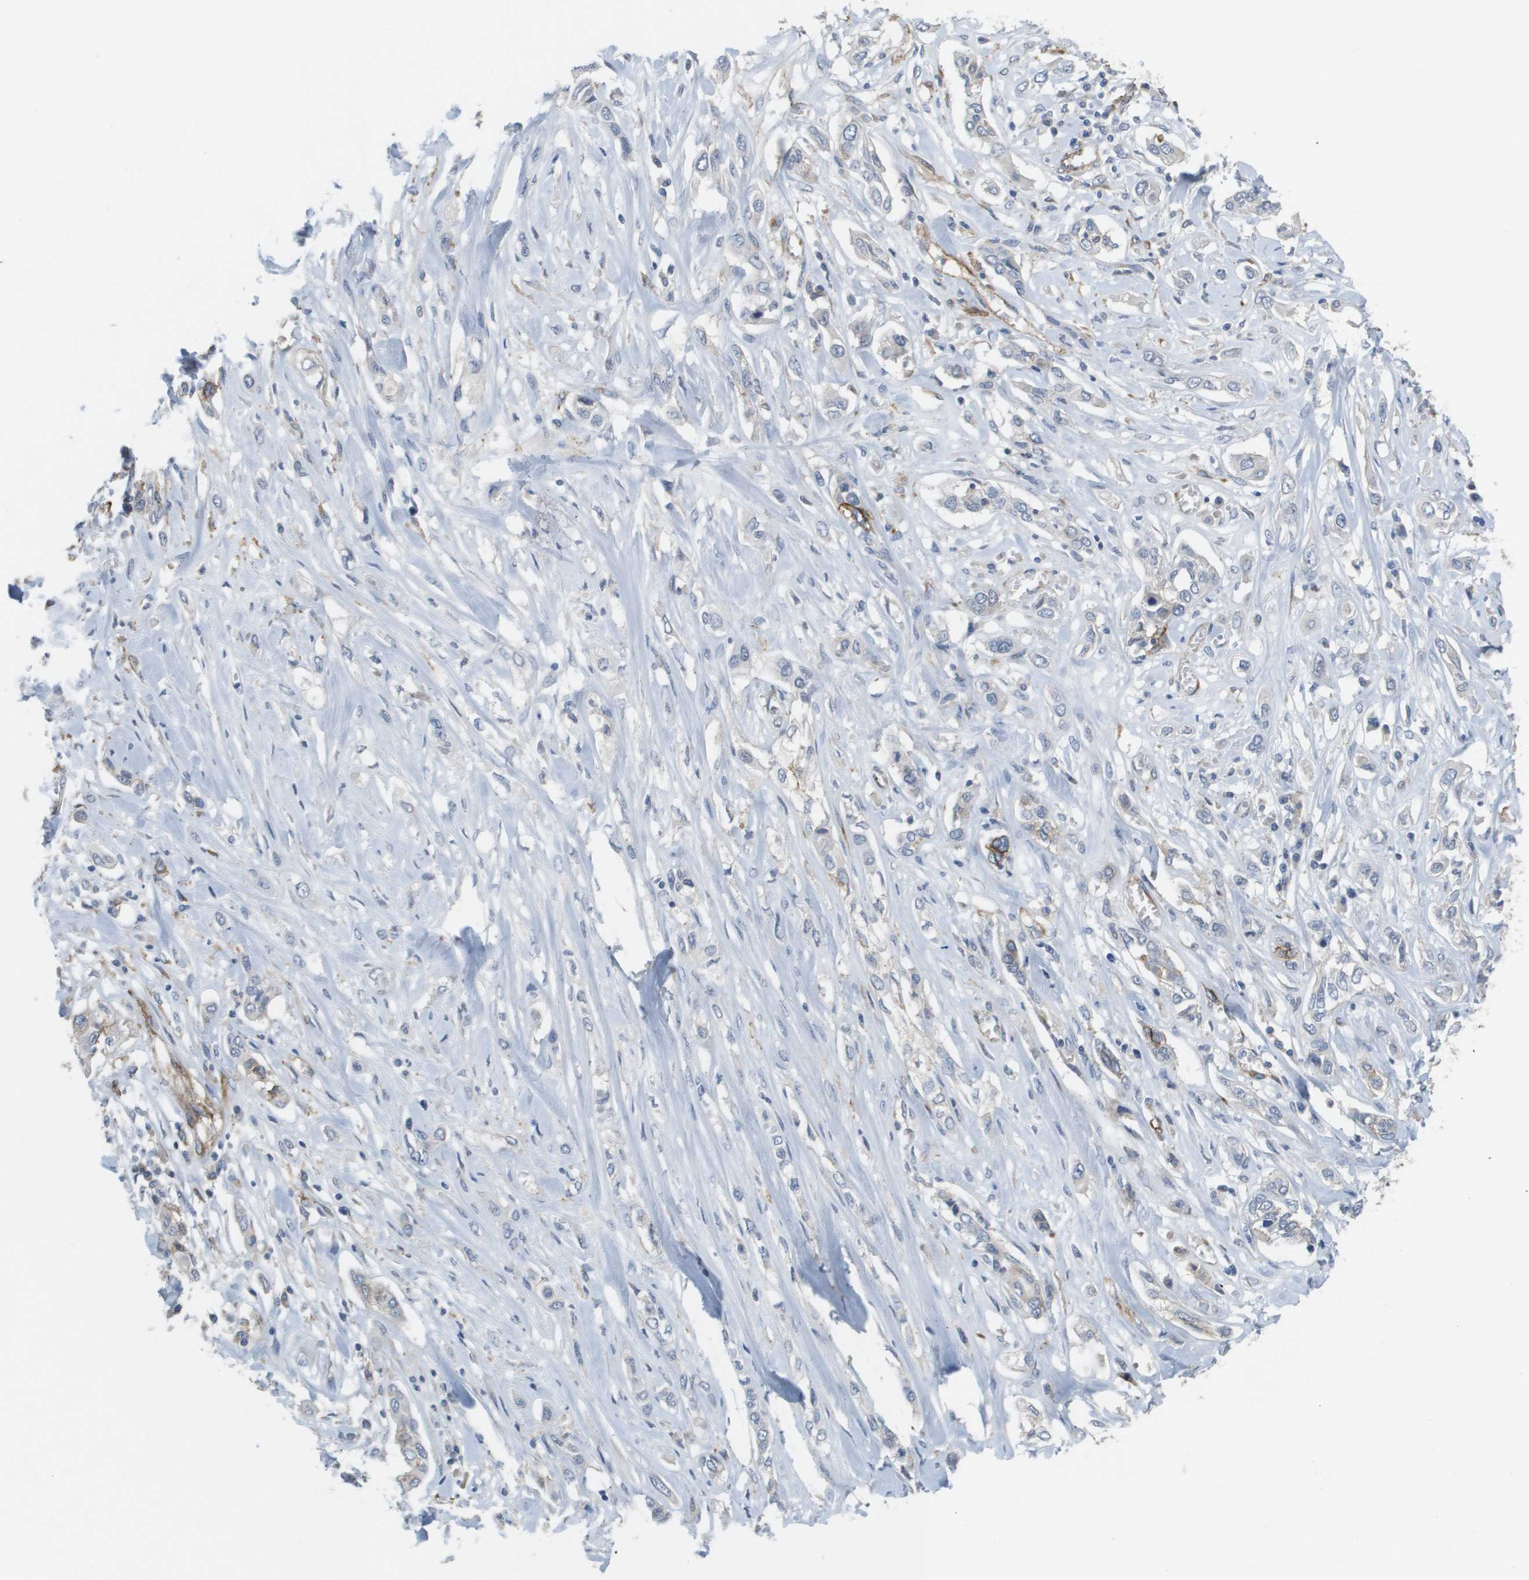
{"staining": {"intensity": "moderate", "quantity": "<25%", "location": "cytoplasmic/membranous"}, "tissue": "lung cancer", "cell_type": "Tumor cells", "image_type": "cancer", "snomed": [{"axis": "morphology", "description": "Squamous cell carcinoma, NOS"}, {"axis": "topography", "description": "Lung"}], "caption": "This is an image of immunohistochemistry (IHC) staining of lung squamous cell carcinoma, which shows moderate expression in the cytoplasmic/membranous of tumor cells.", "gene": "ANGPT2", "patient": {"sex": "male", "age": 71}}